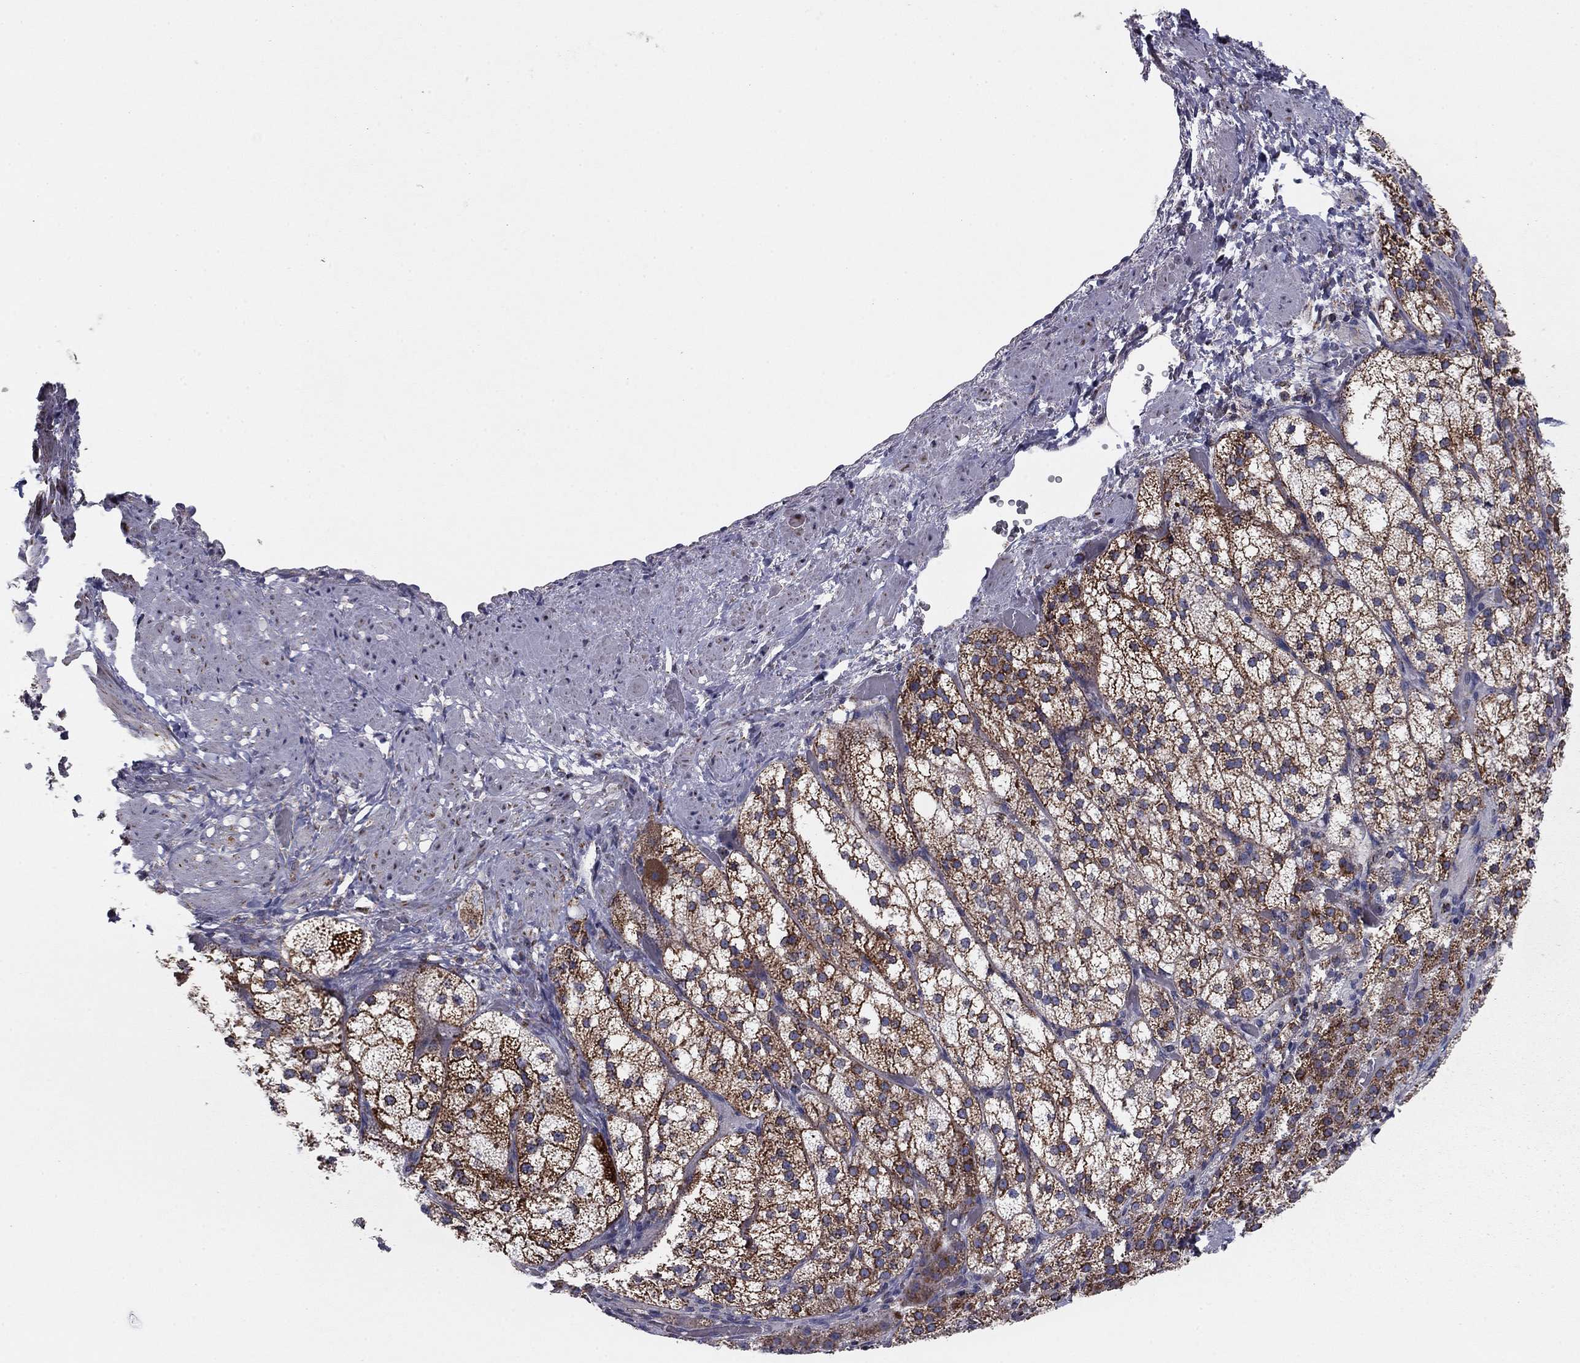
{"staining": {"intensity": "moderate", "quantity": ">75%", "location": "cytoplasmic/membranous"}, "tissue": "adrenal gland", "cell_type": "Glandular cells", "image_type": "normal", "snomed": [{"axis": "morphology", "description": "Normal tissue, NOS"}, {"axis": "topography", "description": "Adrenal gland"}], "caption": "Immunohistochemical staining of normal adrenal gland demonstrates >75% levels of moderate cytoplasmic/membranous protein staining in approximately >75% of glandular cells. The staining was performed using DAB to visualize the protein expression in brown, while the nuclei were stained in blue with hematoxylin (Magnification: 20x).", "gene": "NDUFV1", "patient": {"sex": "female", "age": 60}}